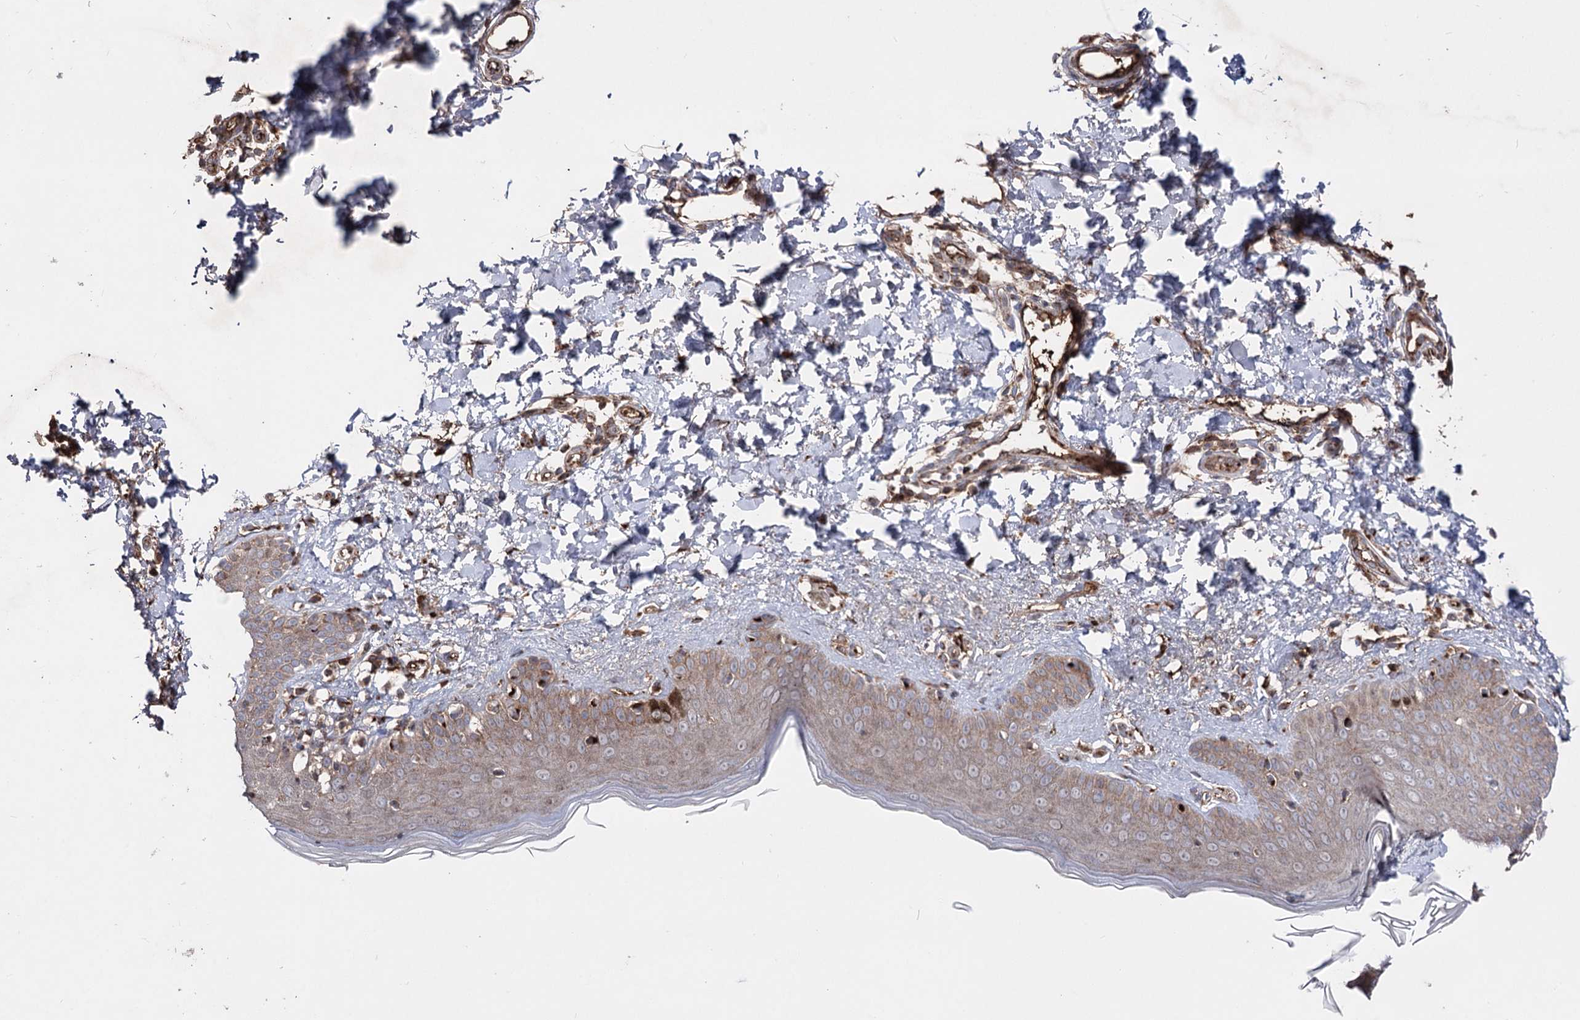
{"staining": {"intensity": "moderate", "quantity": ">75%", "location": "cytoplasmic/membranous"}, "tissue": "skin", "cell_type": "Fibroblasts", "image_type": "normal", "snomed": [{"axis": "morphology", "description": "Normal tissue, NOS"}, {"axis": "topography", "description": "Skin"}], "caption": "Protein analysis of benign skin demonstrates moderate cytoplasmic/membranous expression in about >75% of fibroblasts.", "gene": "ARHGAP20", "patient": {"sex": "male", "age": 52}}